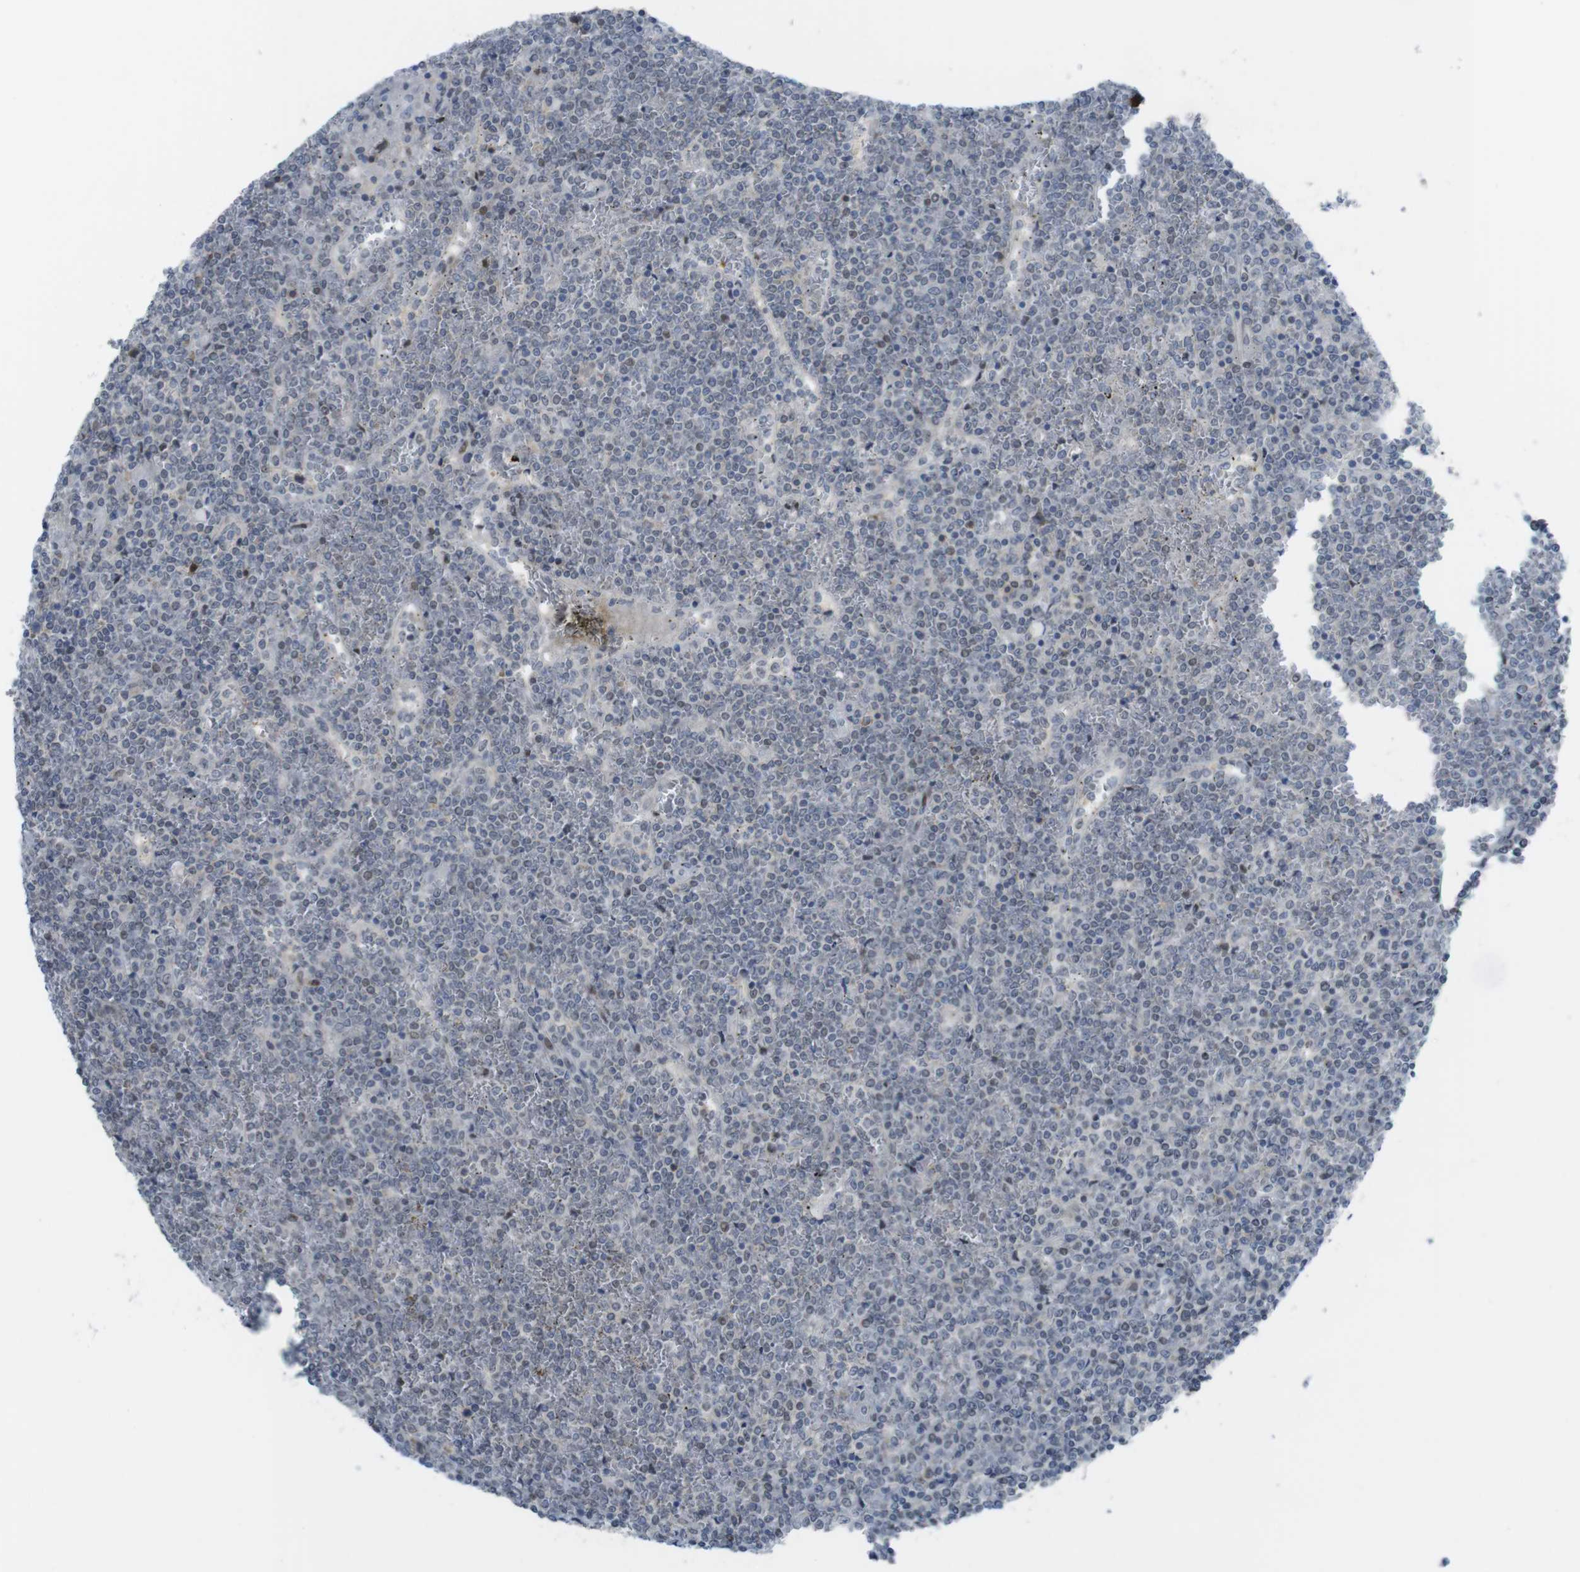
{"staining": {"intensity": "negative", "quantity": "none", "location": "none"}, "tissue": "lymphoma", "cell_type": "Tumor cells", "image_type": "cancer", "snomed": [{"axis": "morphology", "description": "Malignant lymphoma, non-Hodgkin's type, Low grade"}, {"axis": "topography", "description": "Spleen"}], "caption": "Tumor cells show no significant expression in low-grade malignant lymphoma, non-Hodgkin's type. (DAB (3,3'-diaminobenzidine) immunohistochemistry, high magnification).", "gene": "UBB", "patient": {"sex": "female", "age": 19}}